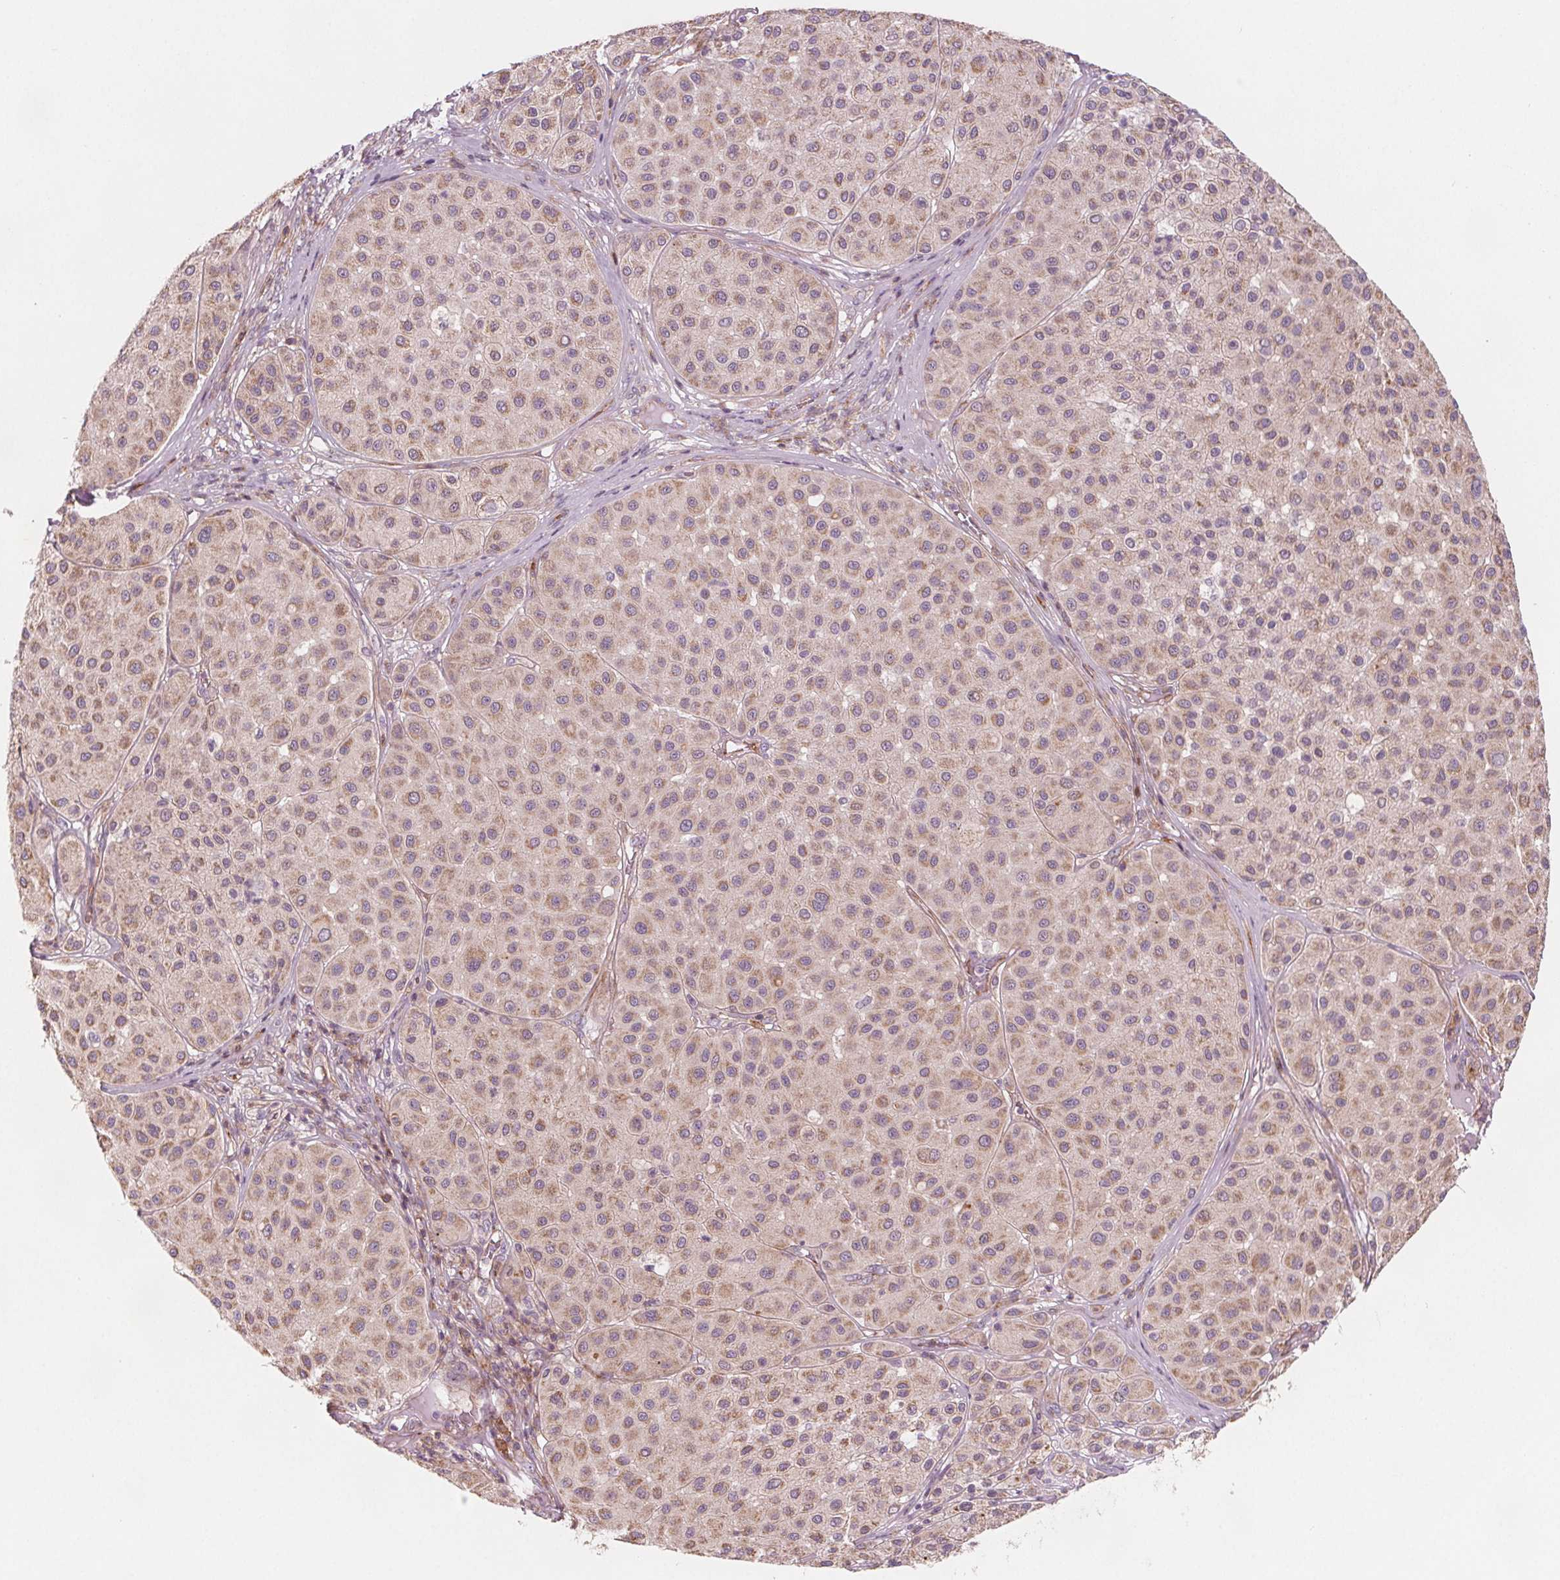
{"staining": {"intensity": "weak", "quantity": ">75%", "location": "cytoplasmic/membranous"}, "tissue": "melanoma", "cell_type": "Tumor cells", "image_type": "cancer", "snomed": [{"axis": "morphology", "description": "Malignant melanoma, Metastatic site"}, {"axis": "topography", "description": "Smooth muscle"}], "caption": "Weak cytoplasmic/membranous expression for a protein is identified in approximately >75% of tumor cells of melanoma using immunohistochemistry (IHC).", "gene": "ADAM33", "patient": {"sex": "male", "age": 41}}